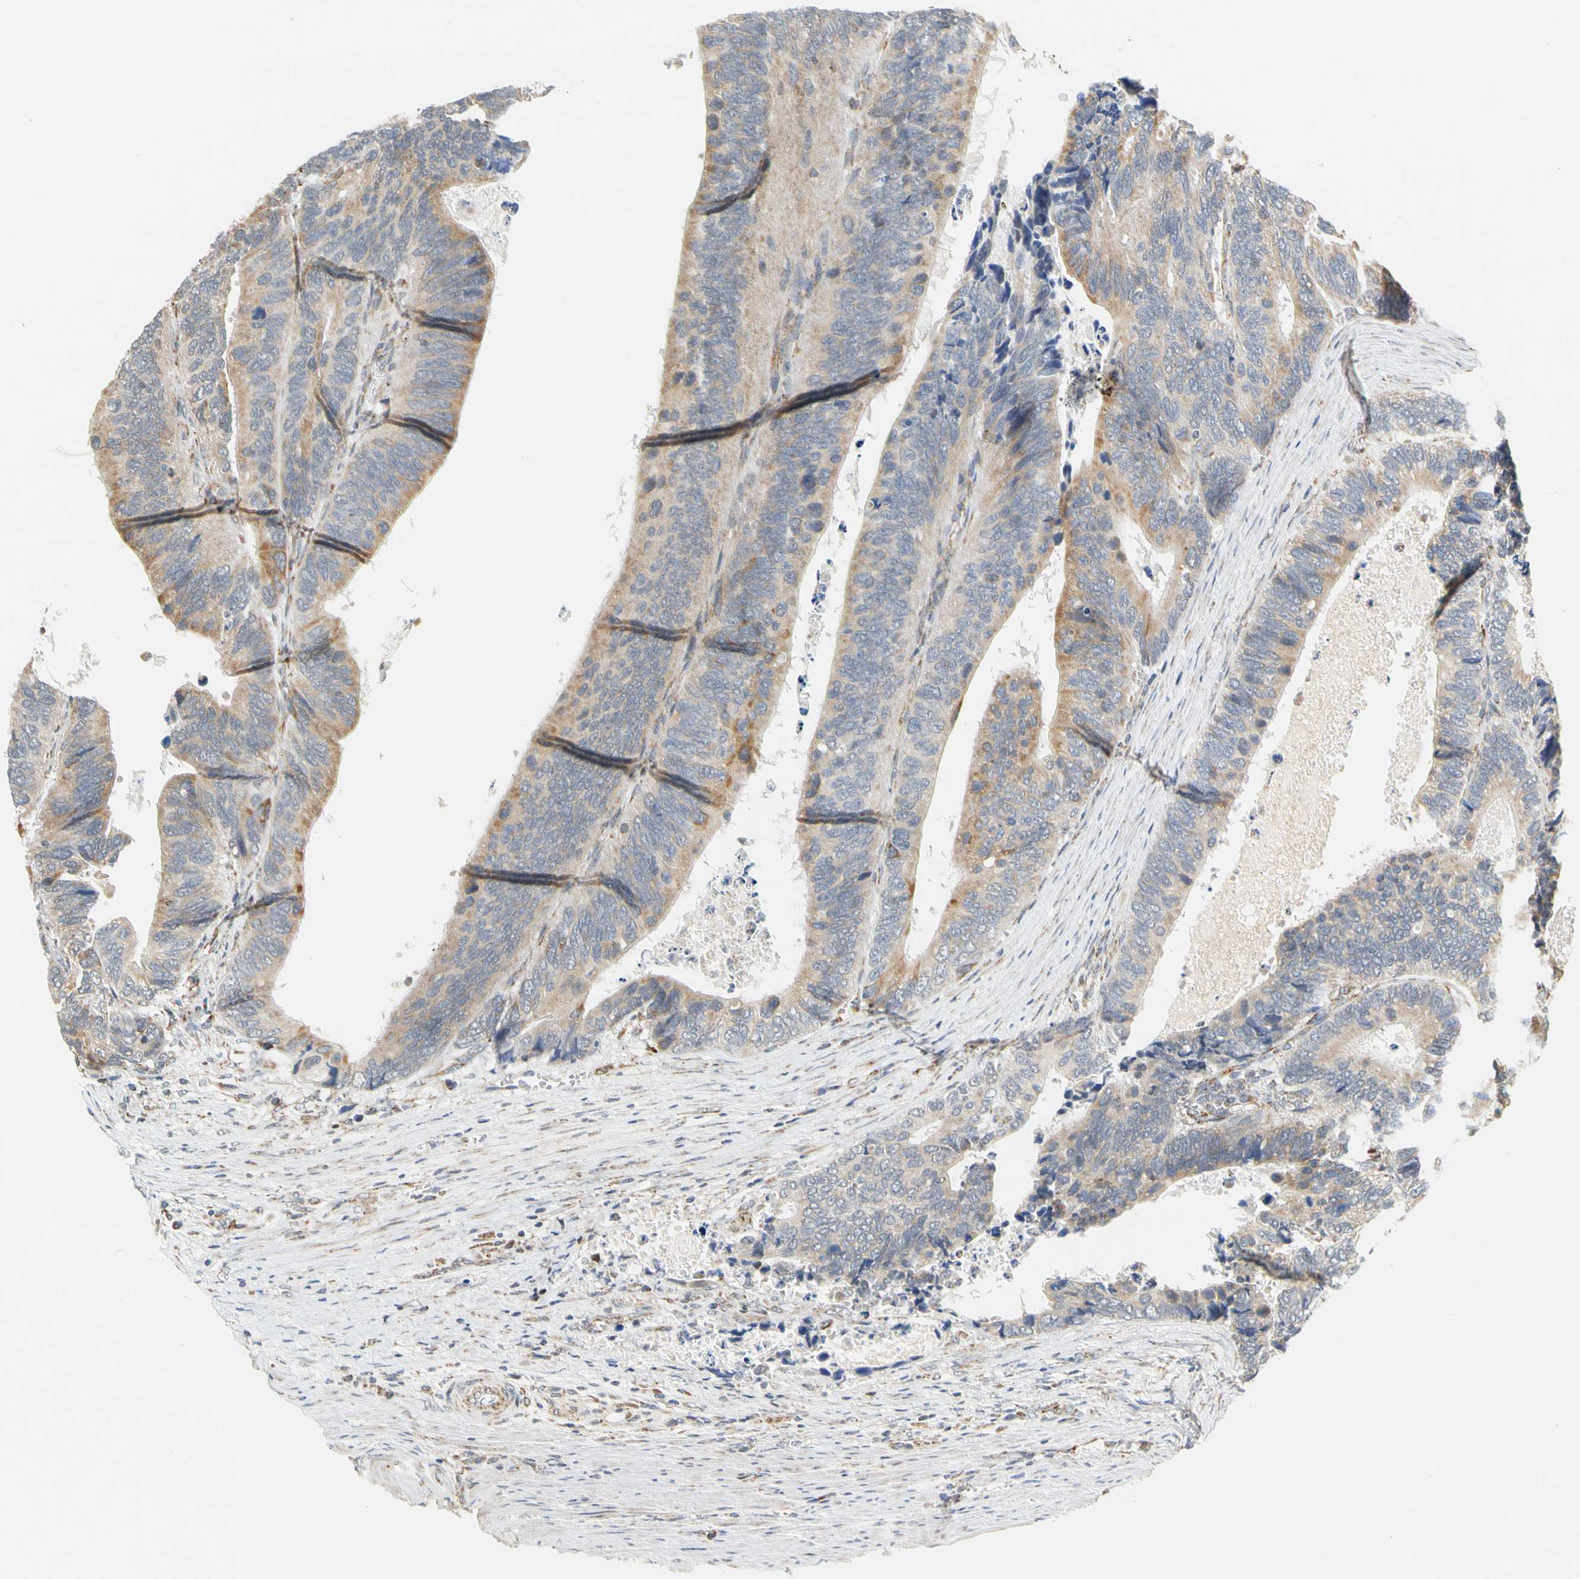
{"staining": {"intensity": "weak", "quantity": ">75%", "location": "cytoplasmic/membranous"}, "tissue": "colorectal cancer", "cell_type": "Tumor cells", "image_type": "cancer", "snomed": [{"axis": "morphology", "description": "Adenocarcinoma, NOS"}, {"axis": "topography", "description": "Colon"}], "caption": "IHC photomicrograph of colorectal adenocarcinoma stained for a protein (brown), which displays low levels of weak cytoplasmic/membranous expression in about >75% of tumor cells.", "gene": "SFXN3", "patient": {"sex": "male", "age": 72}}